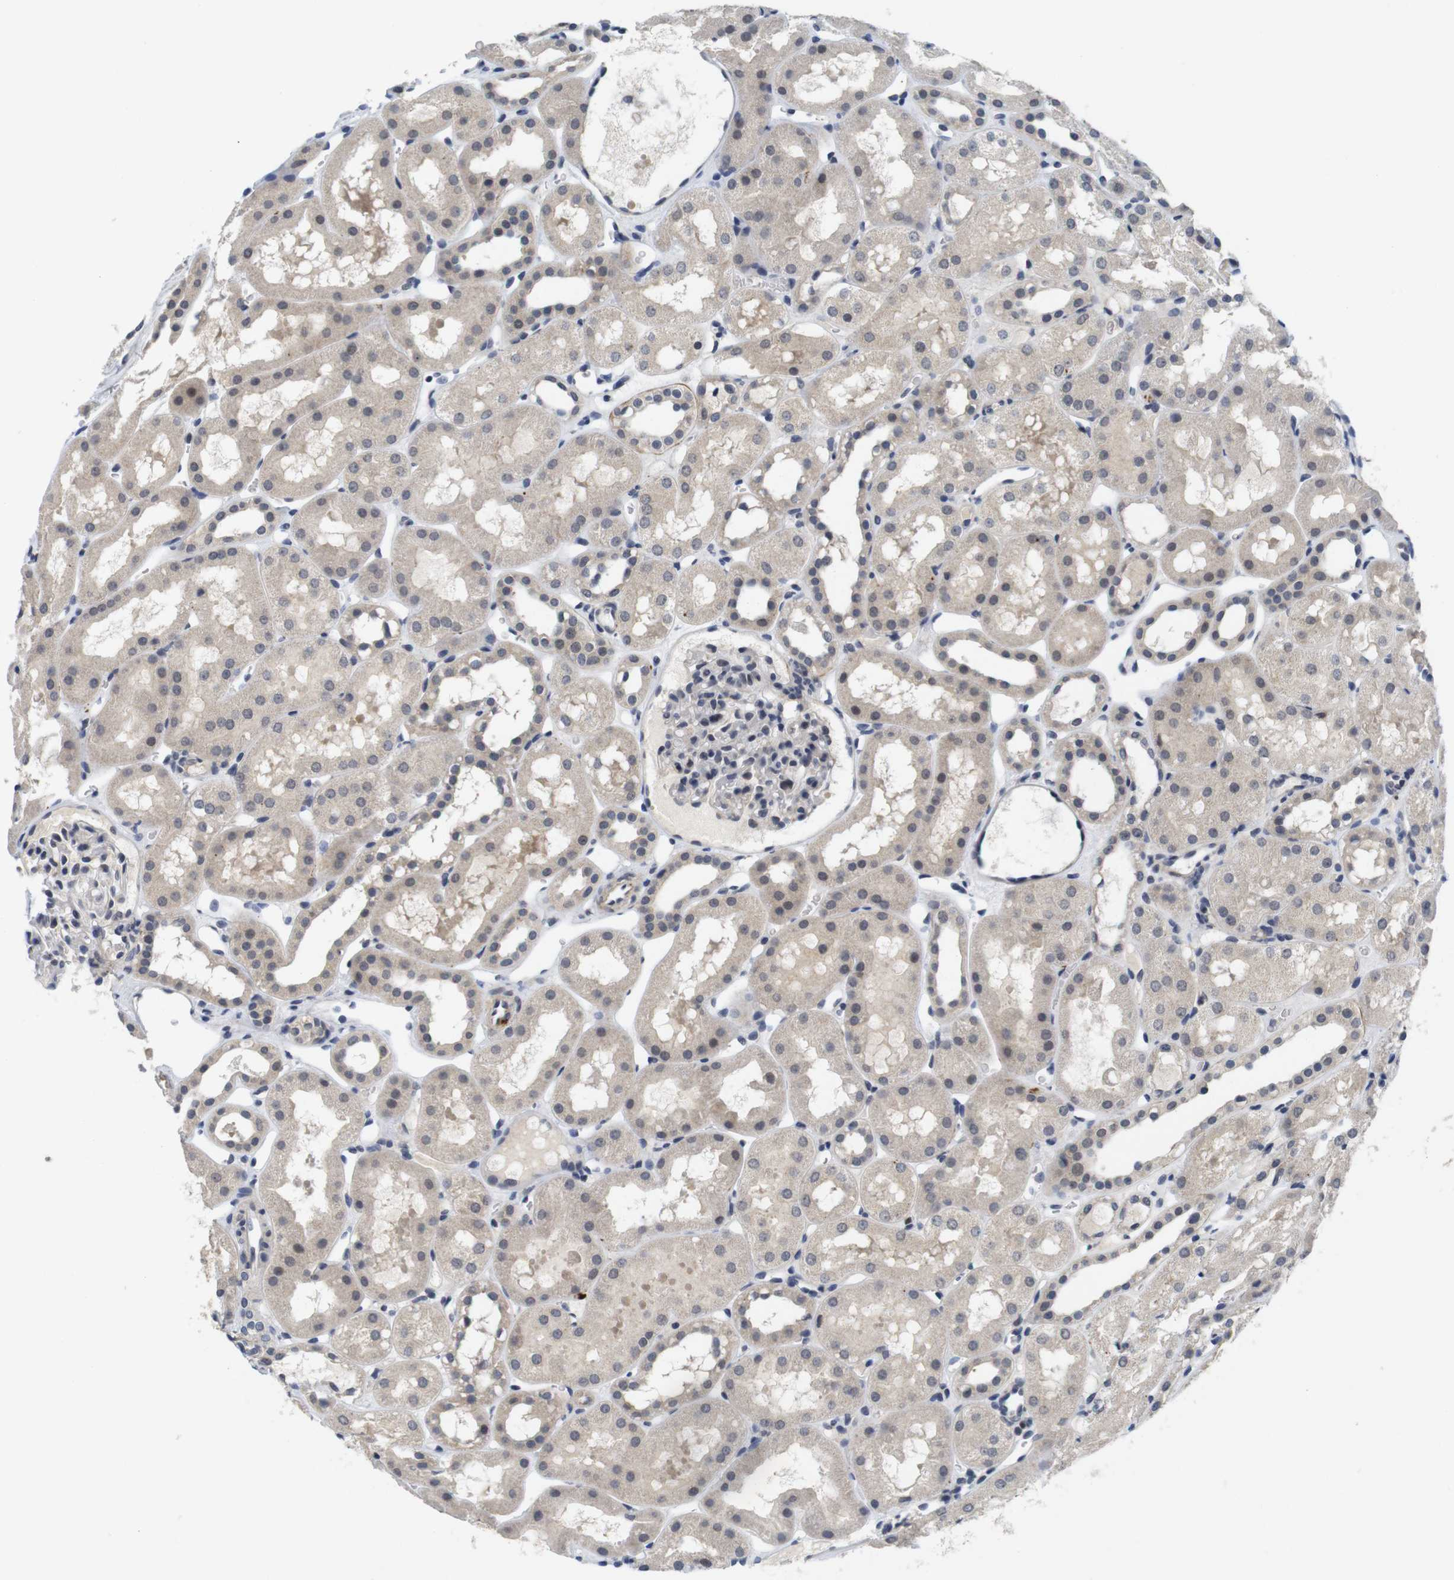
{"staining": {"intensity": "negative", "quantity": "none", "location": "none"}, "tissue": "kidney", "cell_type": "Cells in glomeruli", "image_type": "normal", "snomed": [{"axis": "morphology", "description": "Normal tissue, NOS"}, {"axis": "topography", "description": "Kidney"}, {"axis": "topography", "description": "Urinary bladder"}], "caption": "High power microscopy histopathology image of an immunohistochemistry image of normal kidney, revealing no significant staining in cells in glomeruli. (DAB (3,3'-diaminobenzidine) immunohistochemistry (IHC), high magnification).", "gene": "SKP2", "patient": {"sex": "male", "age": 16}}